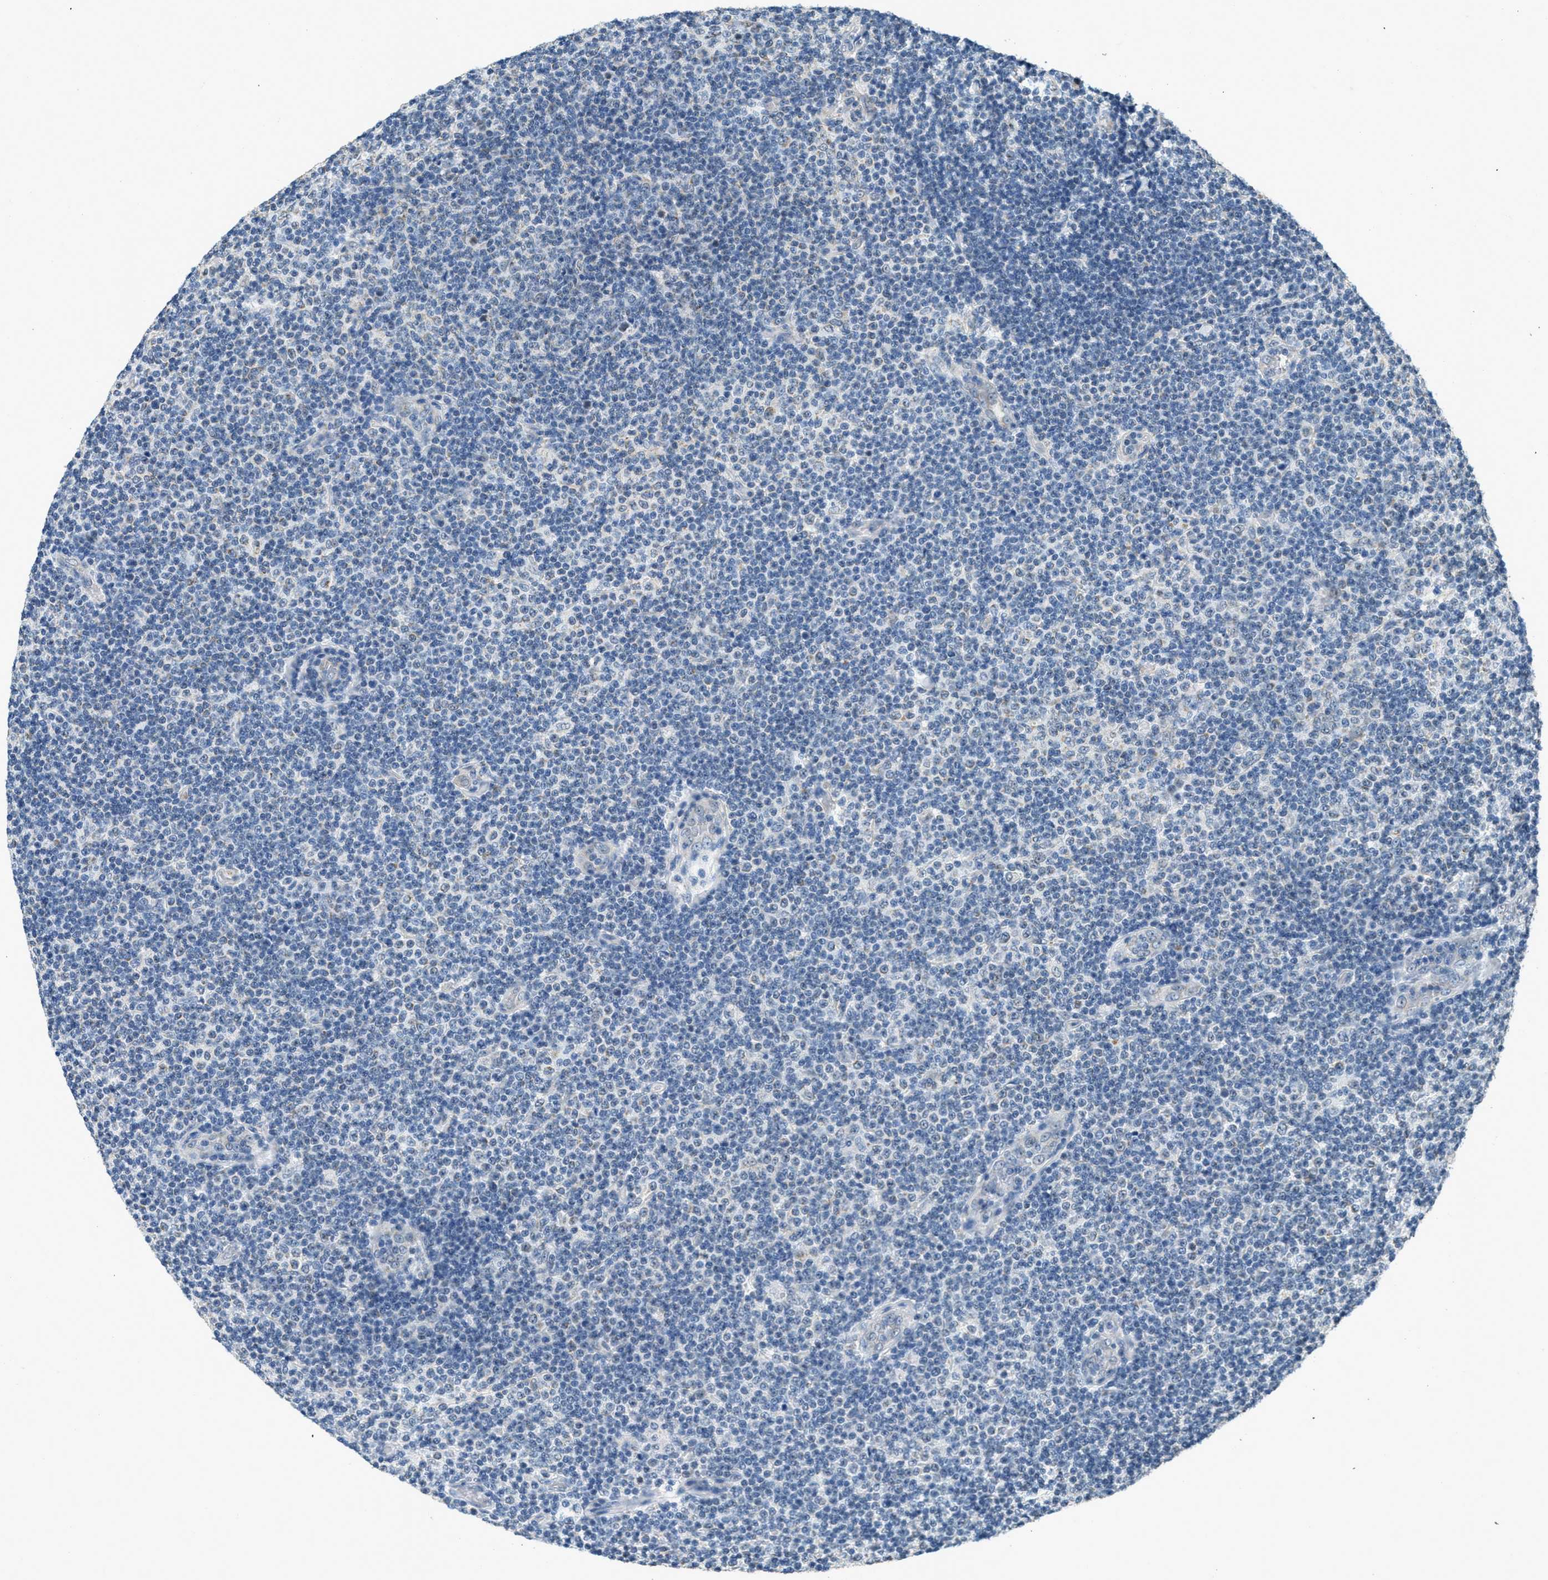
{"staining": {"intensity": "negative", "quantity": "none", "location": "none"}, "tissue": "lymphoma", "cell_type": "Tumor cells", "image_type": "cancer", "snomed": [{"axis": "morphology", "description": "Malignant lymphoma, non-Hodgkin's type, Low grade"}, {"axis": "topography", "description": "Lymph node"}], "caption": "Protein analysis of lymphoma exhibits no significant staining in tumor cells.", "gene": "TOMM70", "patient": {"sex": "male", "age": 83}}